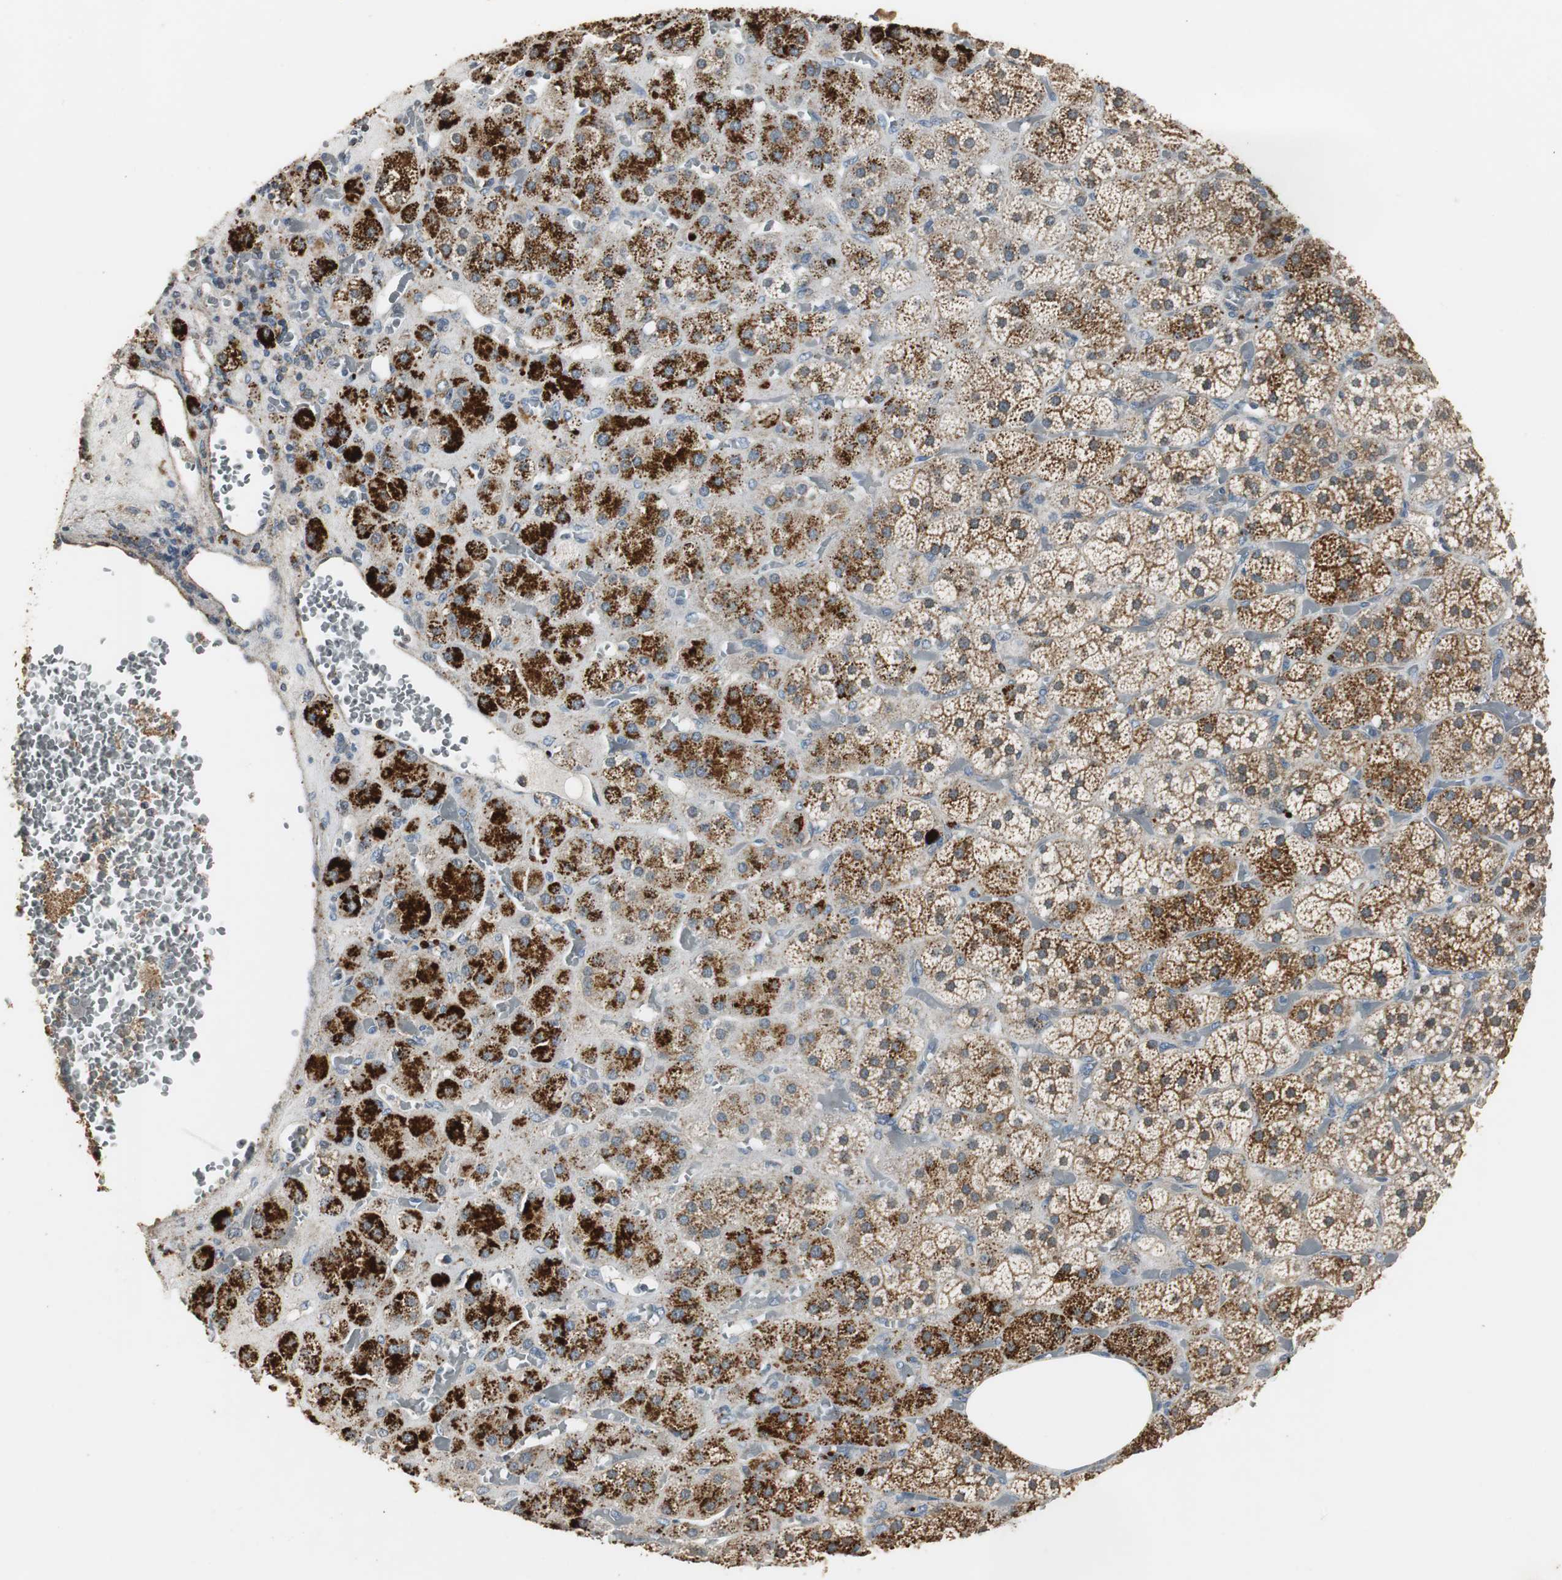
{"staining": {"intensity": "strong", "quantity": "25%-75%", "location": "cytoplasmic/membranous"}, "tissue": "adrenal gland", "cell_type": "Glandular cells", "image_type": "normal", "snomed": [{"axis": "morphology", "description": "Normal tissue, NOS"}, {"axis": "topography", "description": "Adrenal gland"}], "caption": "Protein expression analysis of unremarkable adrenal gland reveals strong cytoplasmic/membranous positivity in about 25%-75% of glandular cells. The staining was performed using DAB (3,3'-diaminobenzidine) to visualize the protein expression in brown, while the nuclei were stained in blue with hematoxylin (Magnification: 20x).", "gene": "DNAJB4", "patient": {"sex": "female", "age": 71}}